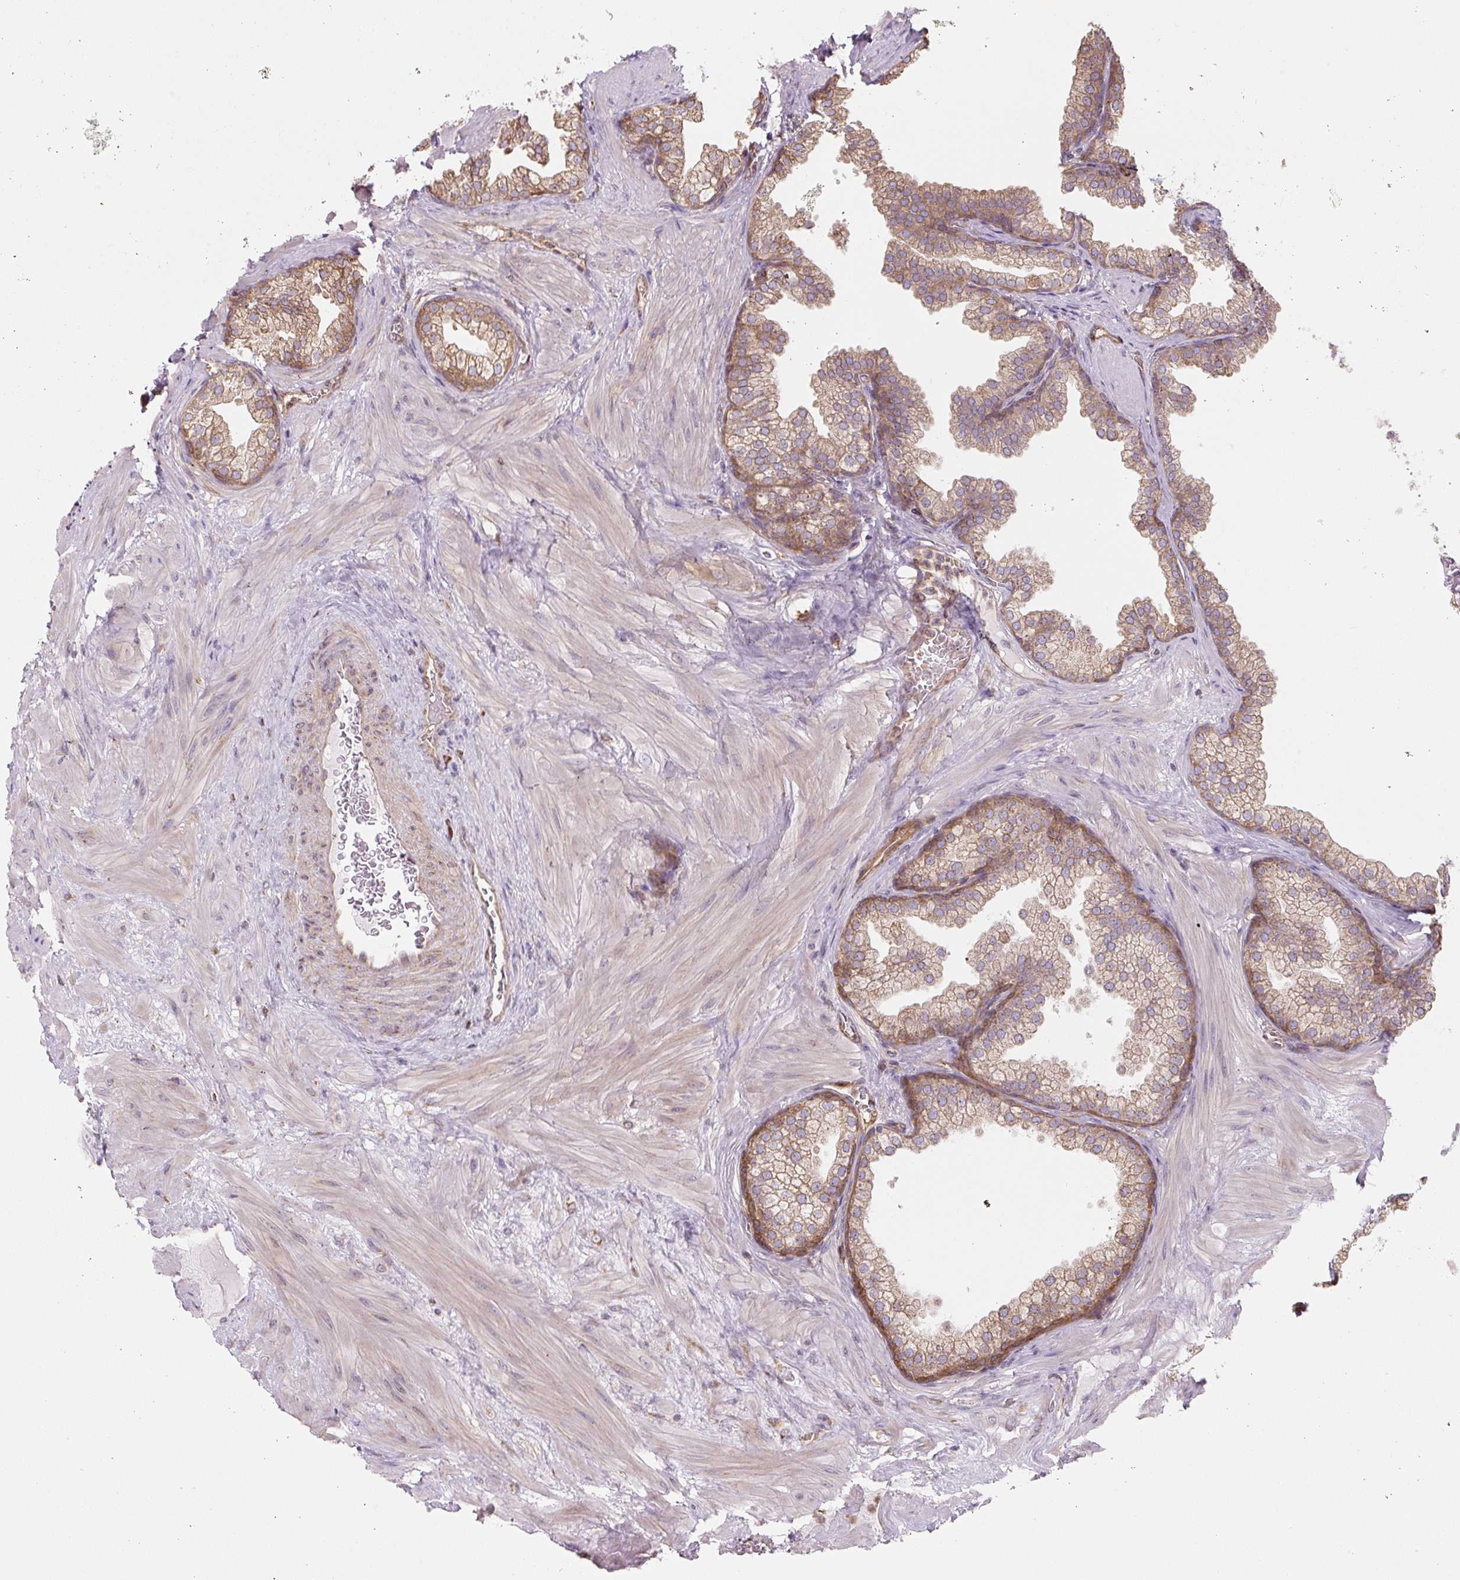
{"staining": {"intensity": "moderate", "quantity": ">75%", "location": "cytoplasmic/membranous"}, "tissue": "prostate", "cell_type": "Glandular cells", "image_type": "normal", "snomed": [{"axis": "morphology", "description": "Normal tissue, NOS"}, {"axis": "topography", "description": "Prostate"}], "caption": "Immunohistochemical staining of benign human prostate exhibits medium levels of moderate cytoplasmic/membranous expression in approximately >75% of glandular cells. Nuclei are stained in blue.", "gene": "RASA1", "patient": {"sex": "male", "age": 37}}